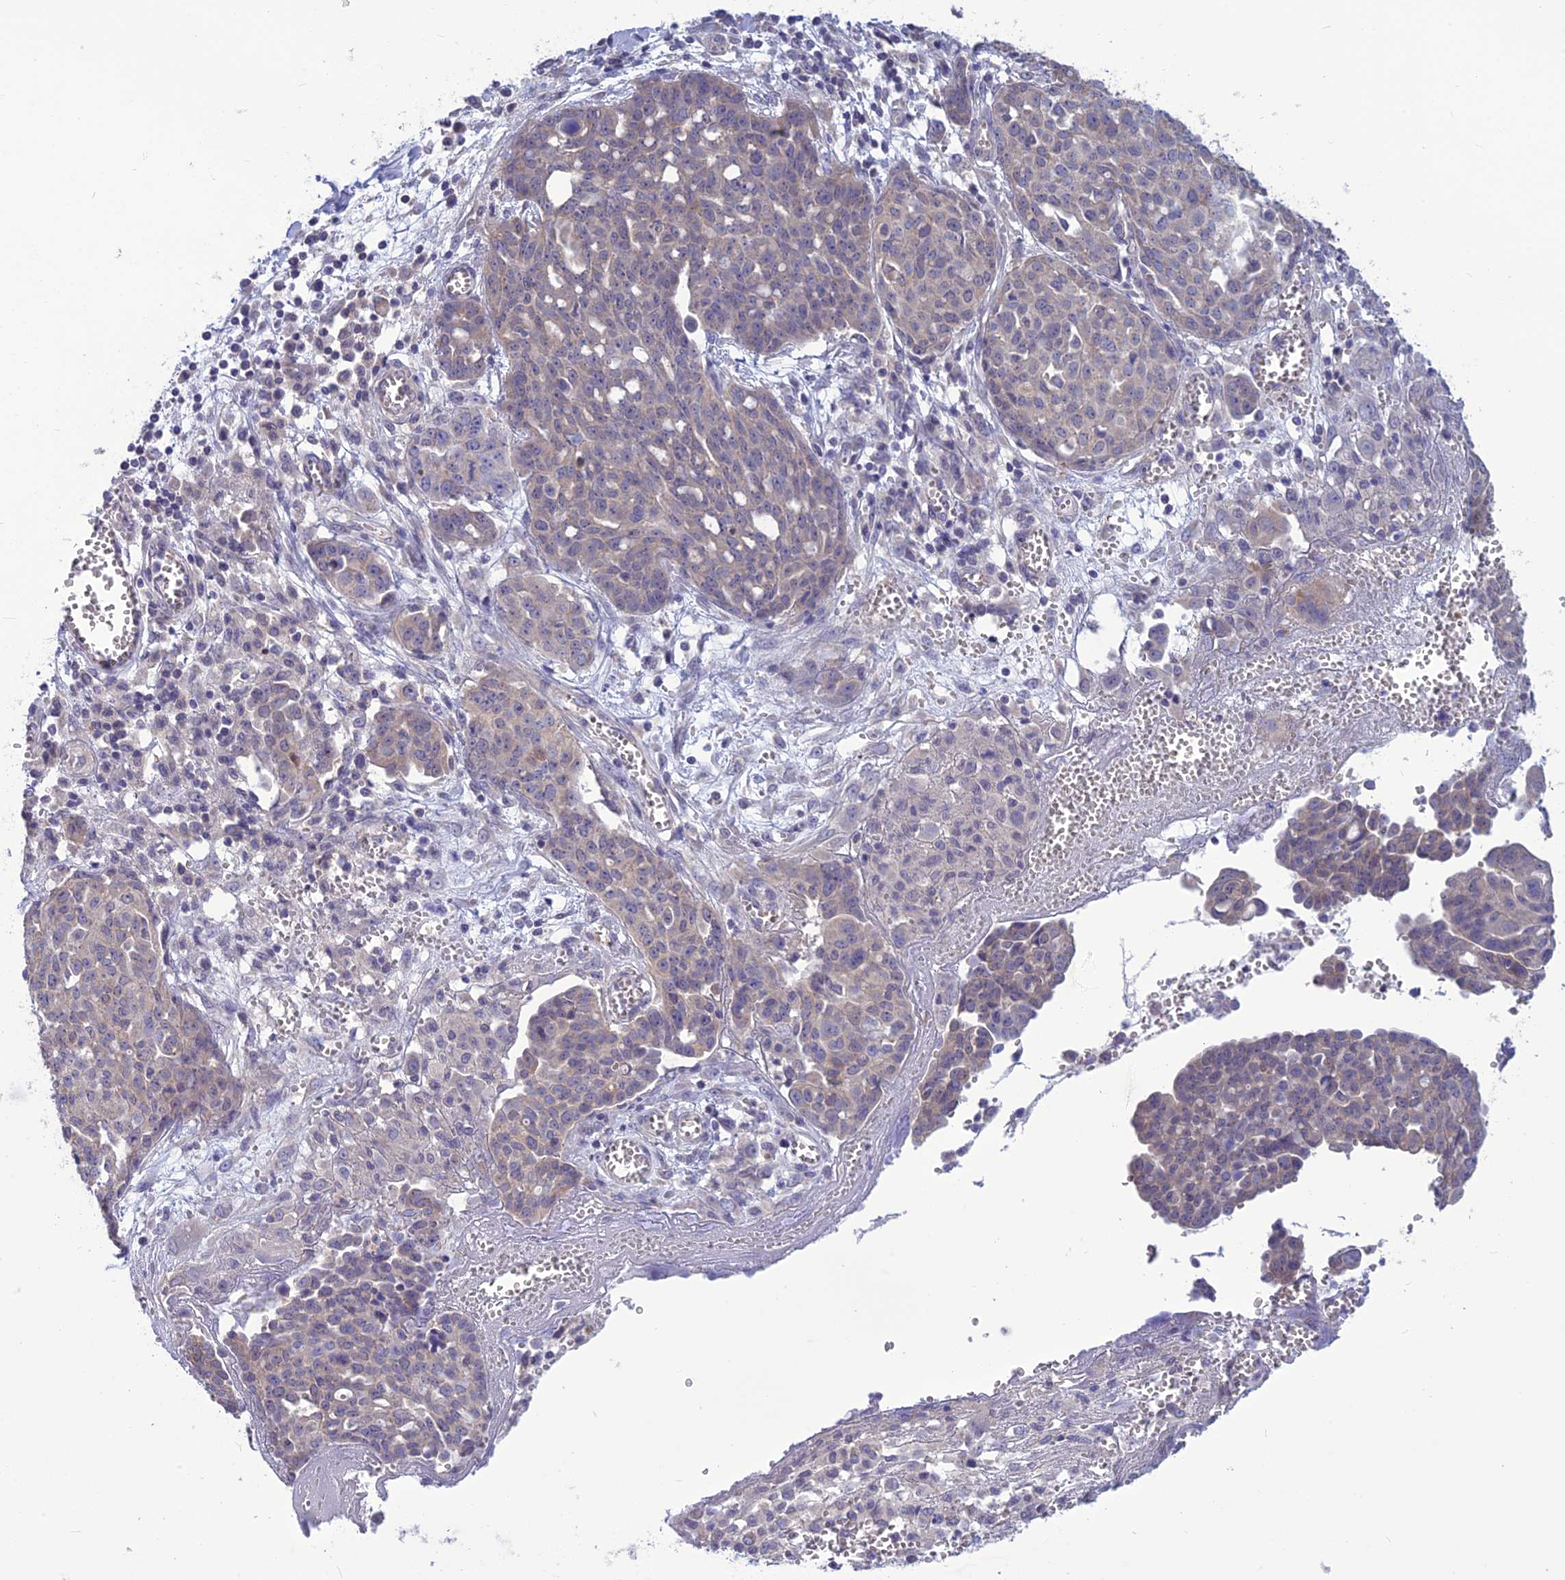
{"staining": {"intensity": "negative", "quantity": "none", "location": "none"}, "tissue": "ovarian cancer", "cell_type": "Tumor cells", "image_type": "cancer", "snomed": [{"axis": "morphology", "description": "Cystadenocarcinoma, serous, NOS"}, {"axis": "topography", "description": "Soft tissue"}, {"axis": "topography", "description": "Ovary"}], "caption": "Immunohistochemical staining of human serous cystadenocarcinoma (ovarian) reveals no significant expression in tumor cells. The staining is performed using DAB brown chromogen with nuclei counter-stained in using hematoxylin.", "gene": "PSMF1", "patient": {"sex": "female", "age": 57}}